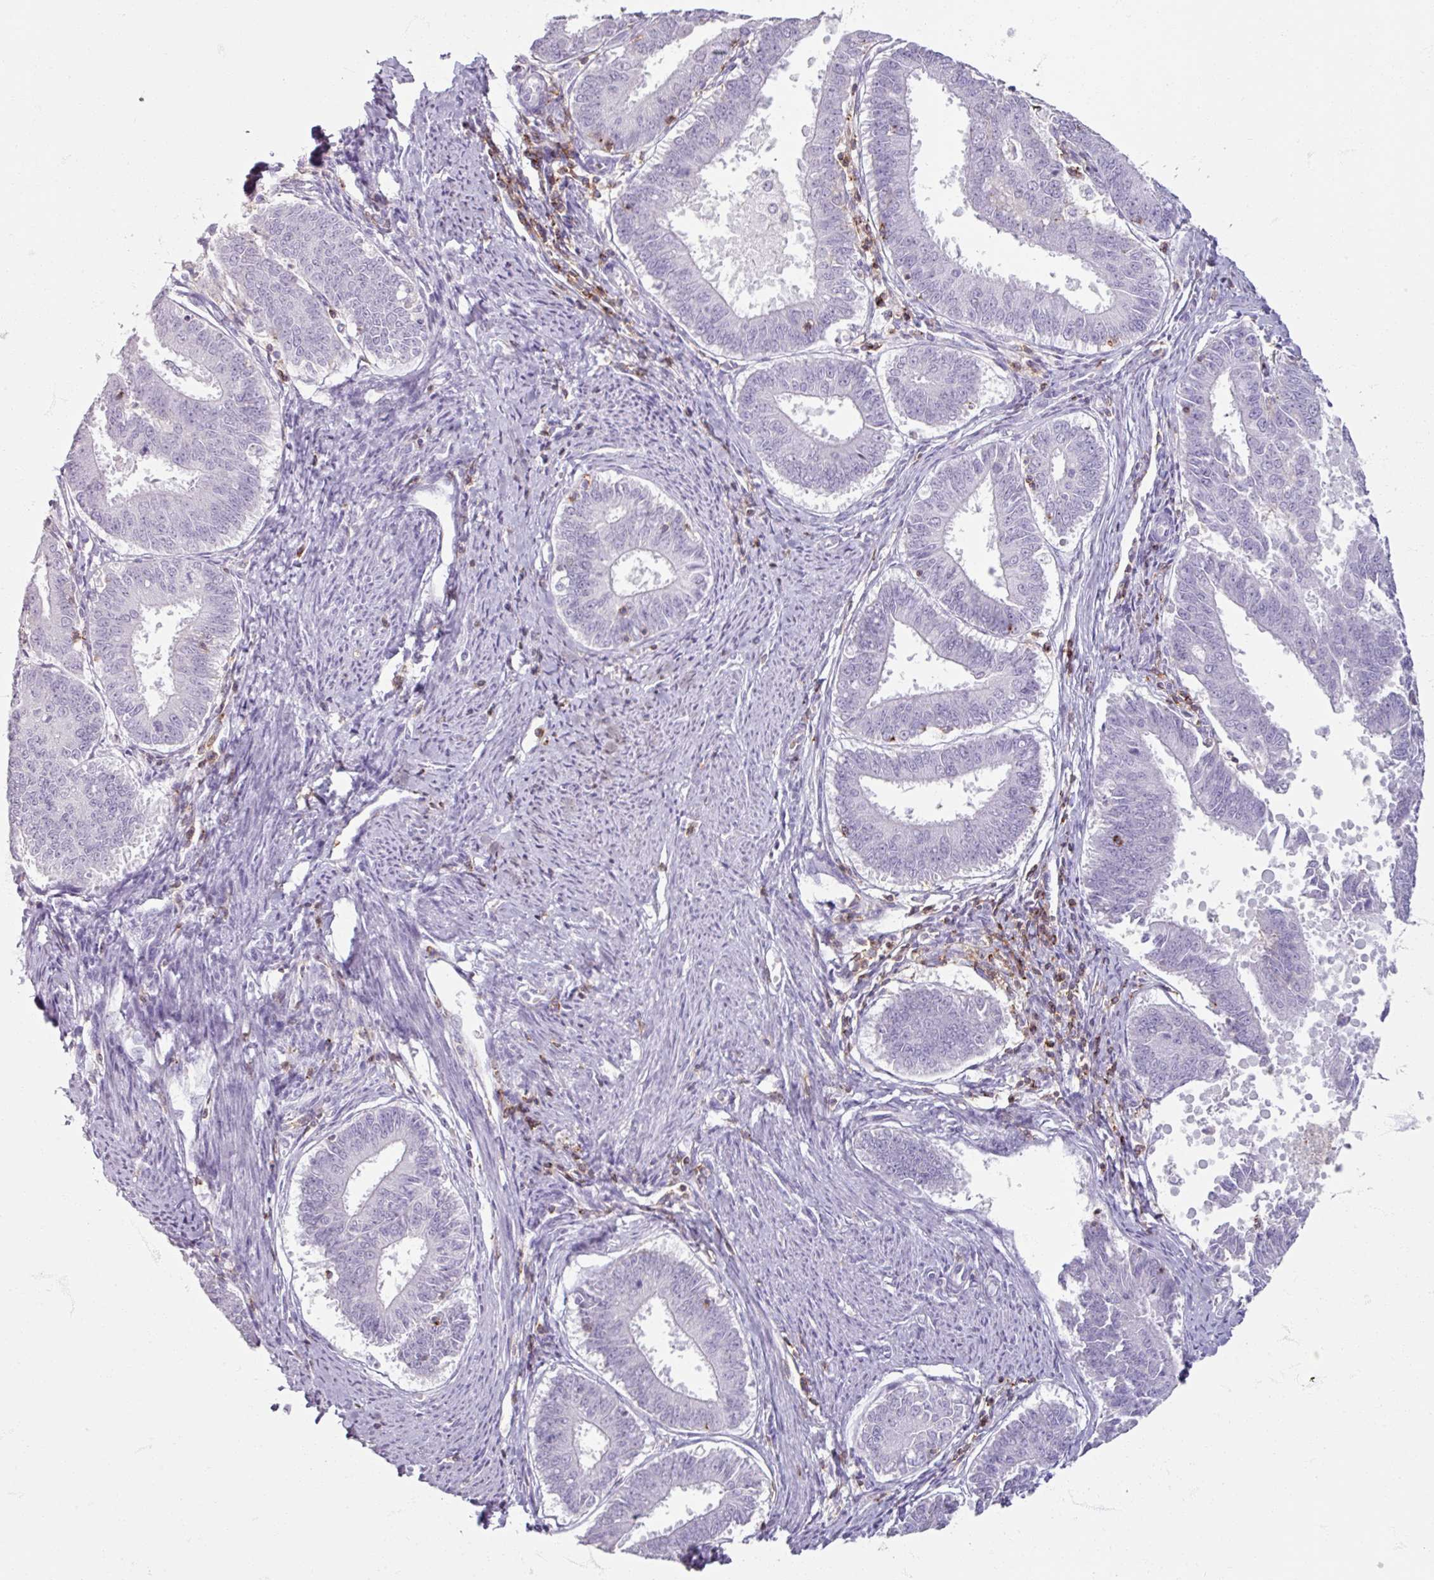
{"staining": {"intensity": "negative", "quantity": "none", "location": "none"}, "tissue": "endometrial cancer", "cell_type": "Tumor cells", "image_type": "cancer", "snomed": [{"axis": "morphology", "description": "Adenocarcinoma, NOS"}, {"axis": "topography", "description": "Endometrium"}], "caption": "Adenocarcinoma (endometrial) was stained to show a protein in brown. There is no significant expression in tumor cells.", "gene": "PTPRC", "patient": {"sex": "female", "age": 73}}